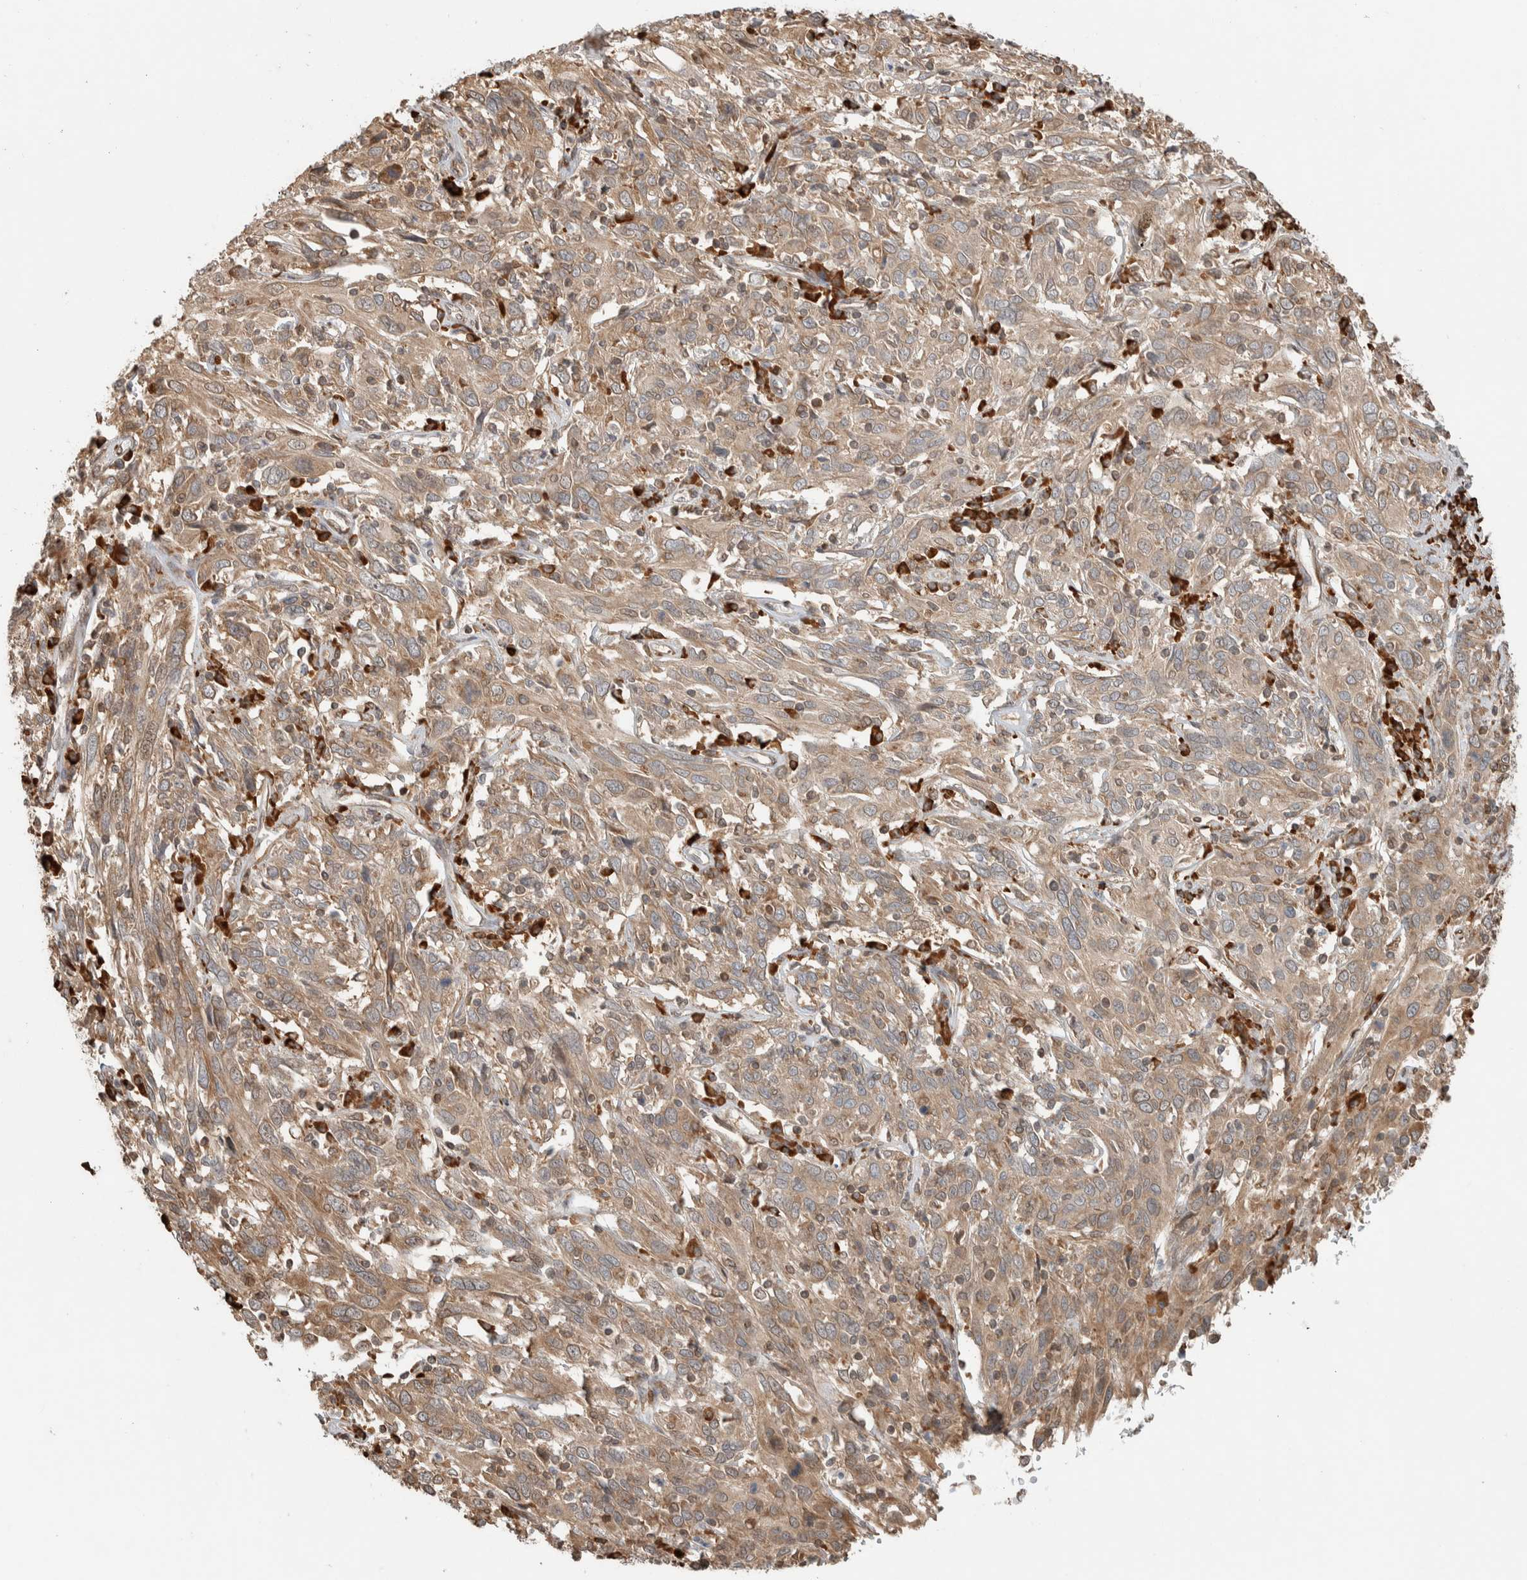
{"staining": {"intensity": "weak", "quantity": ">75%", "location": "cytoplasmic/membranous"}, "tissue": "cervical cancer", "cell_type": "Tumor cells", "image_type": "cancer", "snomed": [{"axis": "morphology", "description": "Squamous cell carcinoma, NOS"}, {"axis": "topography", "description": "Cervix"}], "caption": "A micrograph showing weak cytoplasmic/membranous staining in about >75% of tumor cells in cervical cancer (squamous cell carcinoma), as visualized by brown immunohistochemical staining.", "gene": "CNTROB", "patient": {"sex": "female", "age": 46}}